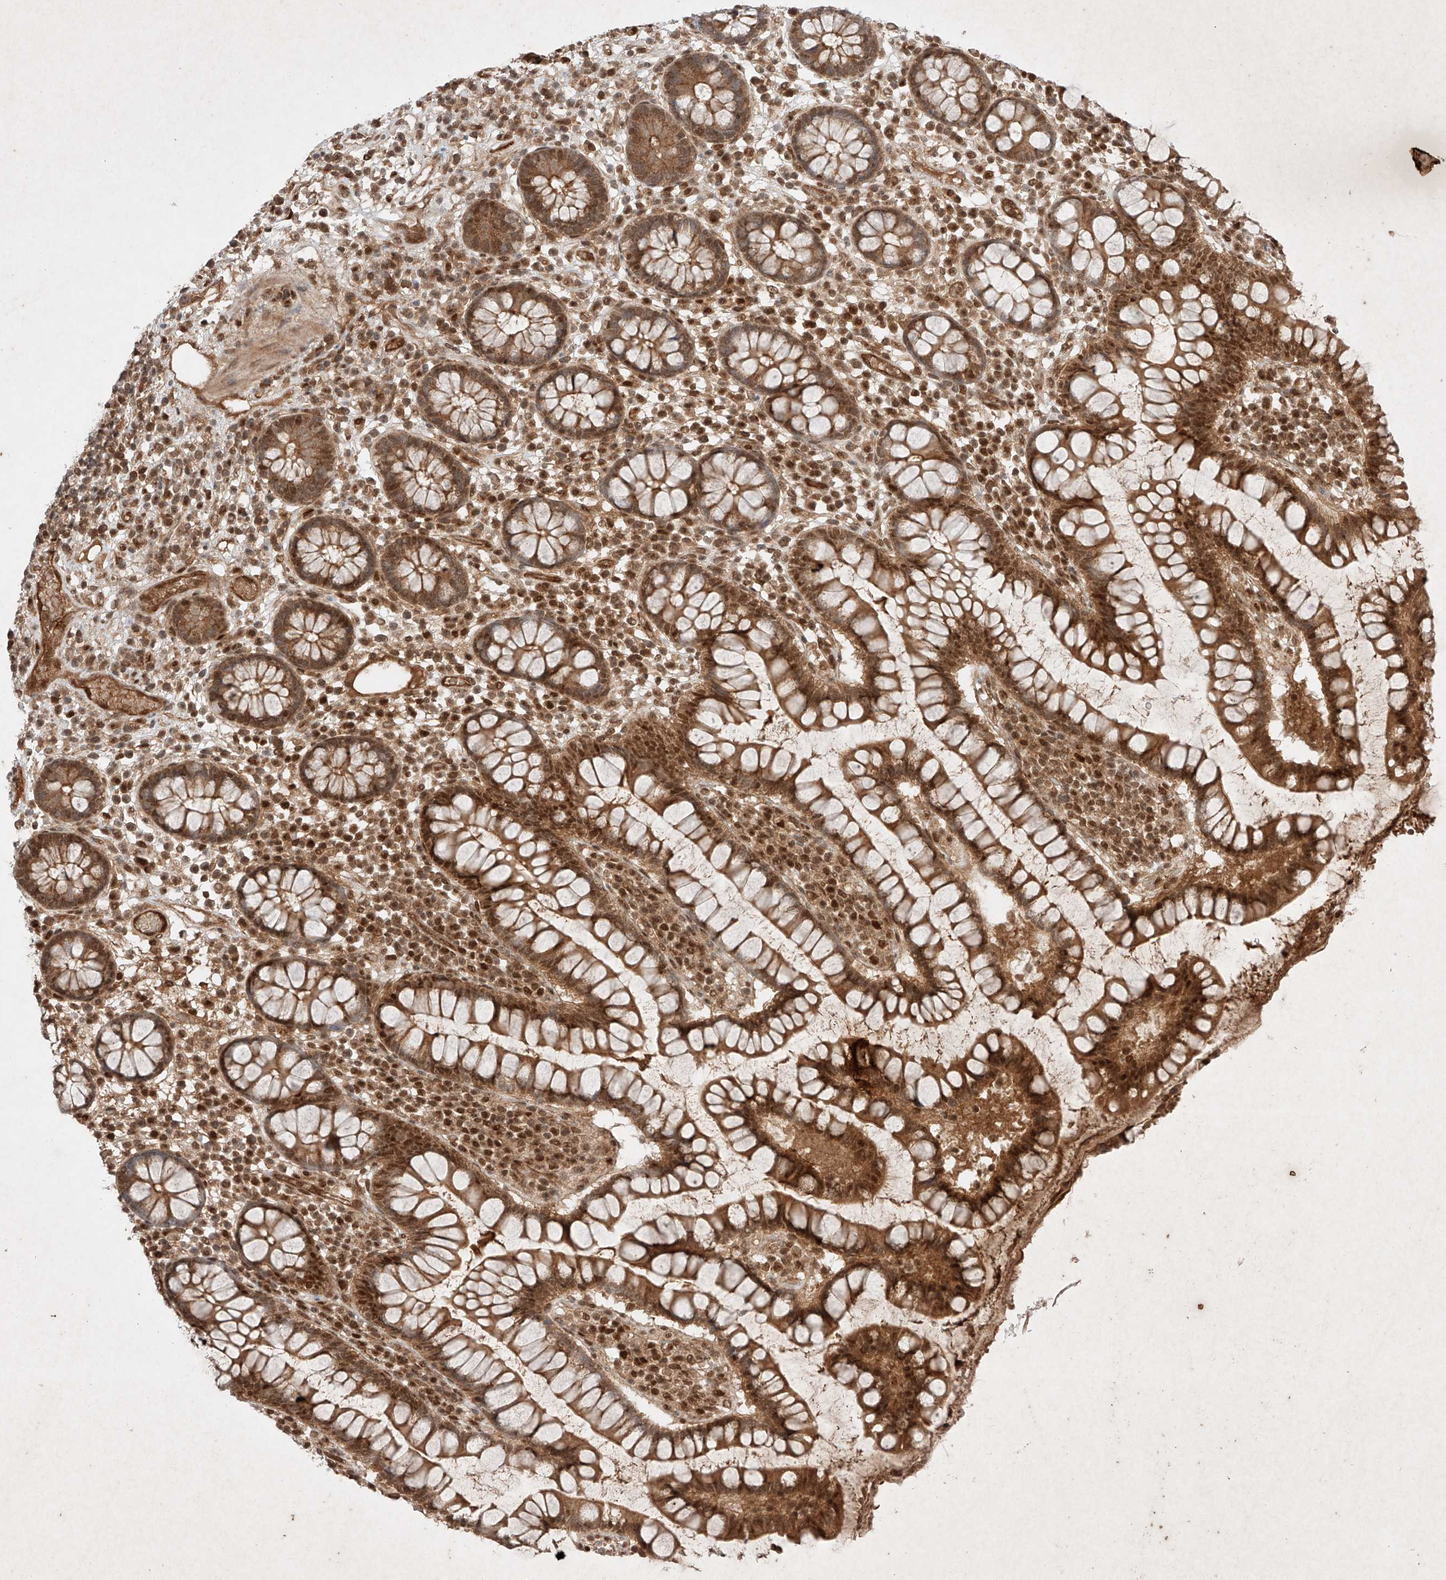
{"staining": {"intensity": "moderate", "quantity": ">75%", "location": "cytoplasmic/membranous,nuclear"}, "tissue": "colon", "cell_type": "Glandular cells", "image_type": "normal", "snomed": [{"axis": "morphology", "description": "Normal tissue, NOS"}, {"axis": "topography", "description": "Colon"}], "caption": "Protein expression analysis of normal colon displays moderate cytoplasmic/membranous,nuclear staining in approximately >75% of glandular cells.", "gene": "RNF31", "patient": {"sex": "female", "age": 79}}